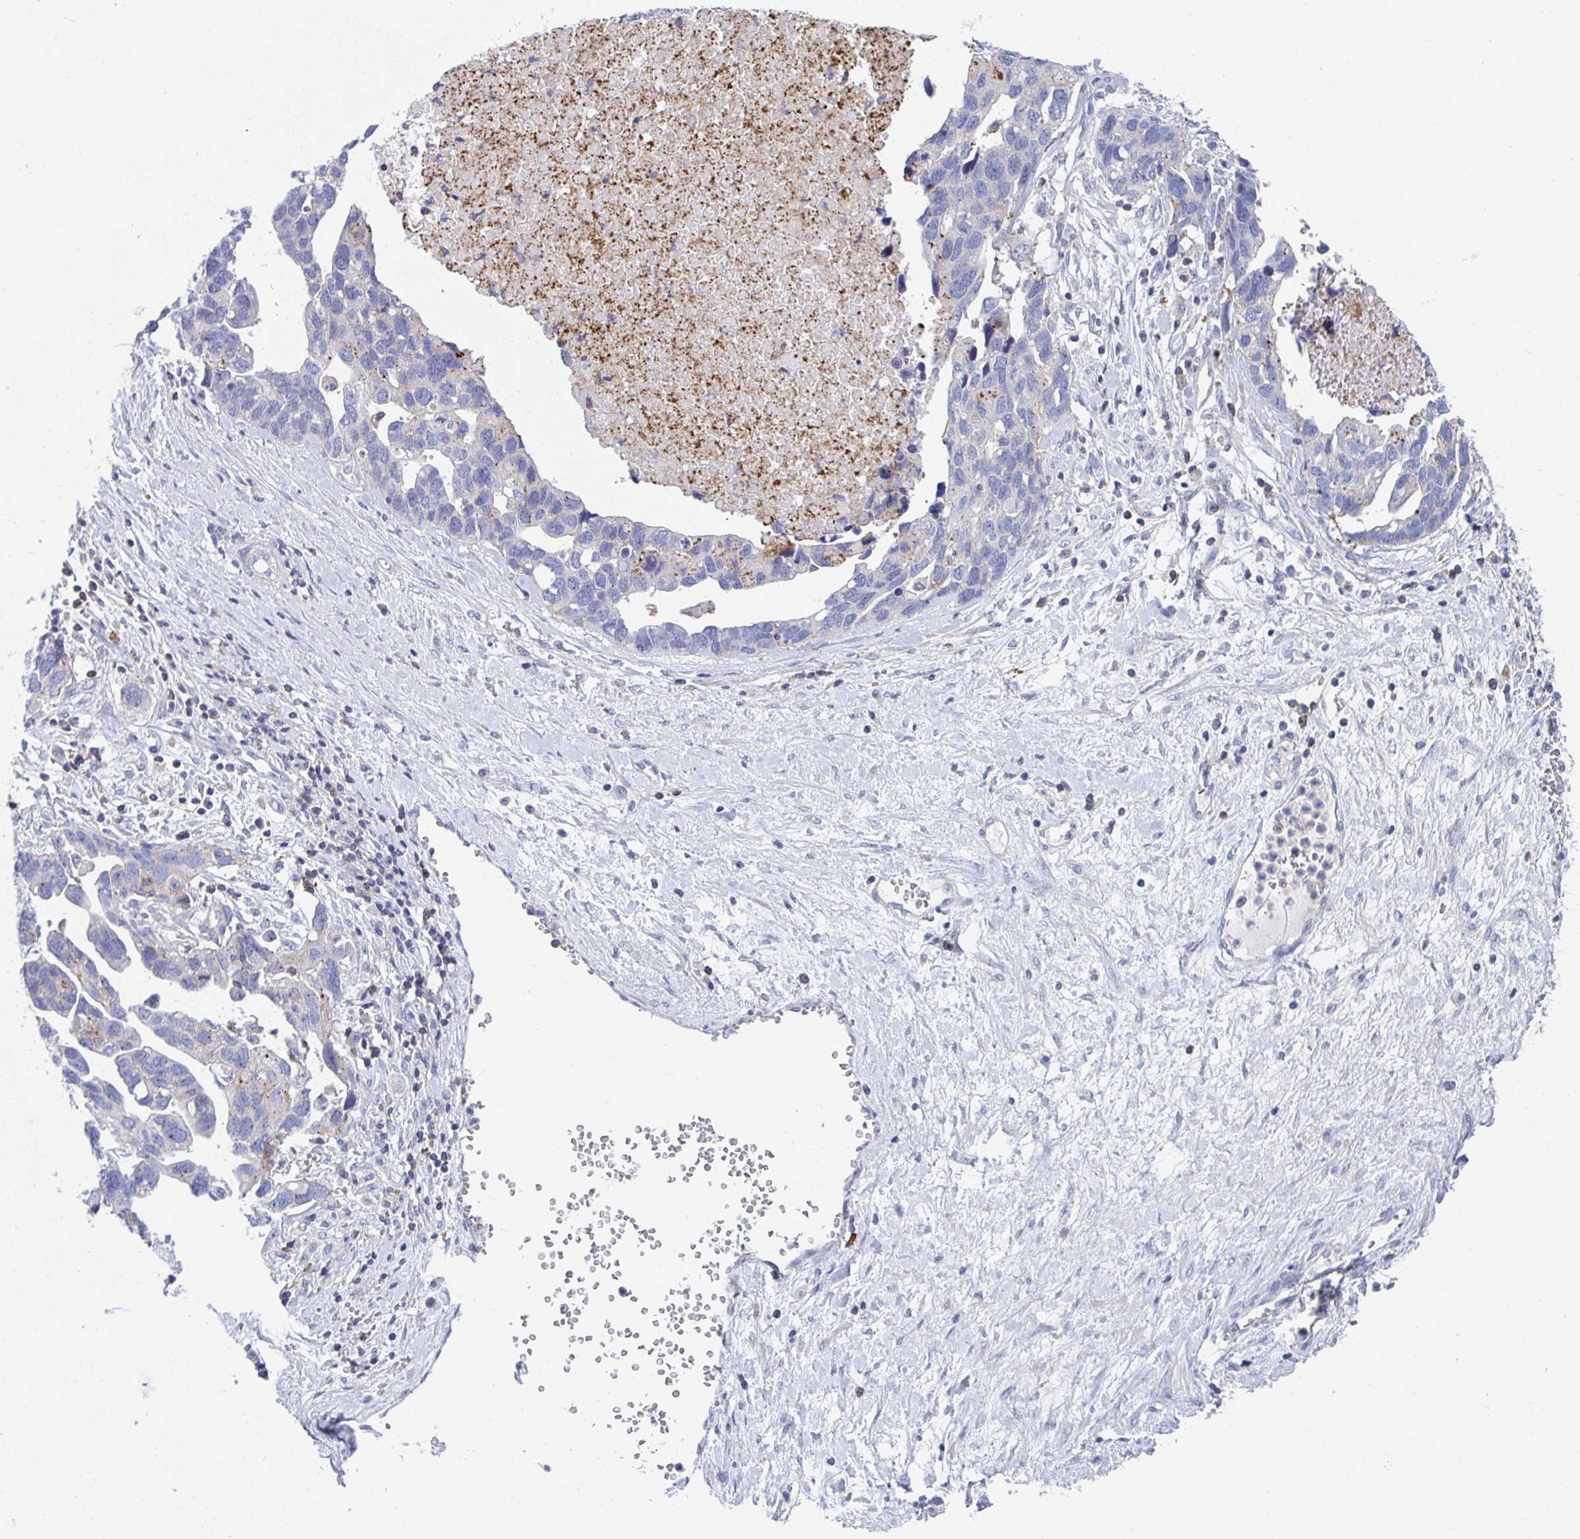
{"staining": {"intensity": "negative", "quantity": "none", "location": "none"}, "tissue": "ovarian cancer", "cell_type": "Tumor cells", "image_type": "cancer", "snomed": [{"axis": "morphology", "description": "Cystadenocarcinoma, serous, NOS"}, {"axis": "topography", "description": "Ovary"}], "caption": "DAB immunohistochemical staining of ovarian cancer (serous cystadenocarcinoma) displays no significant expression in tumor cells.", "gene": "FRMD3", "patient": {"sex": "female", "age": 54}}